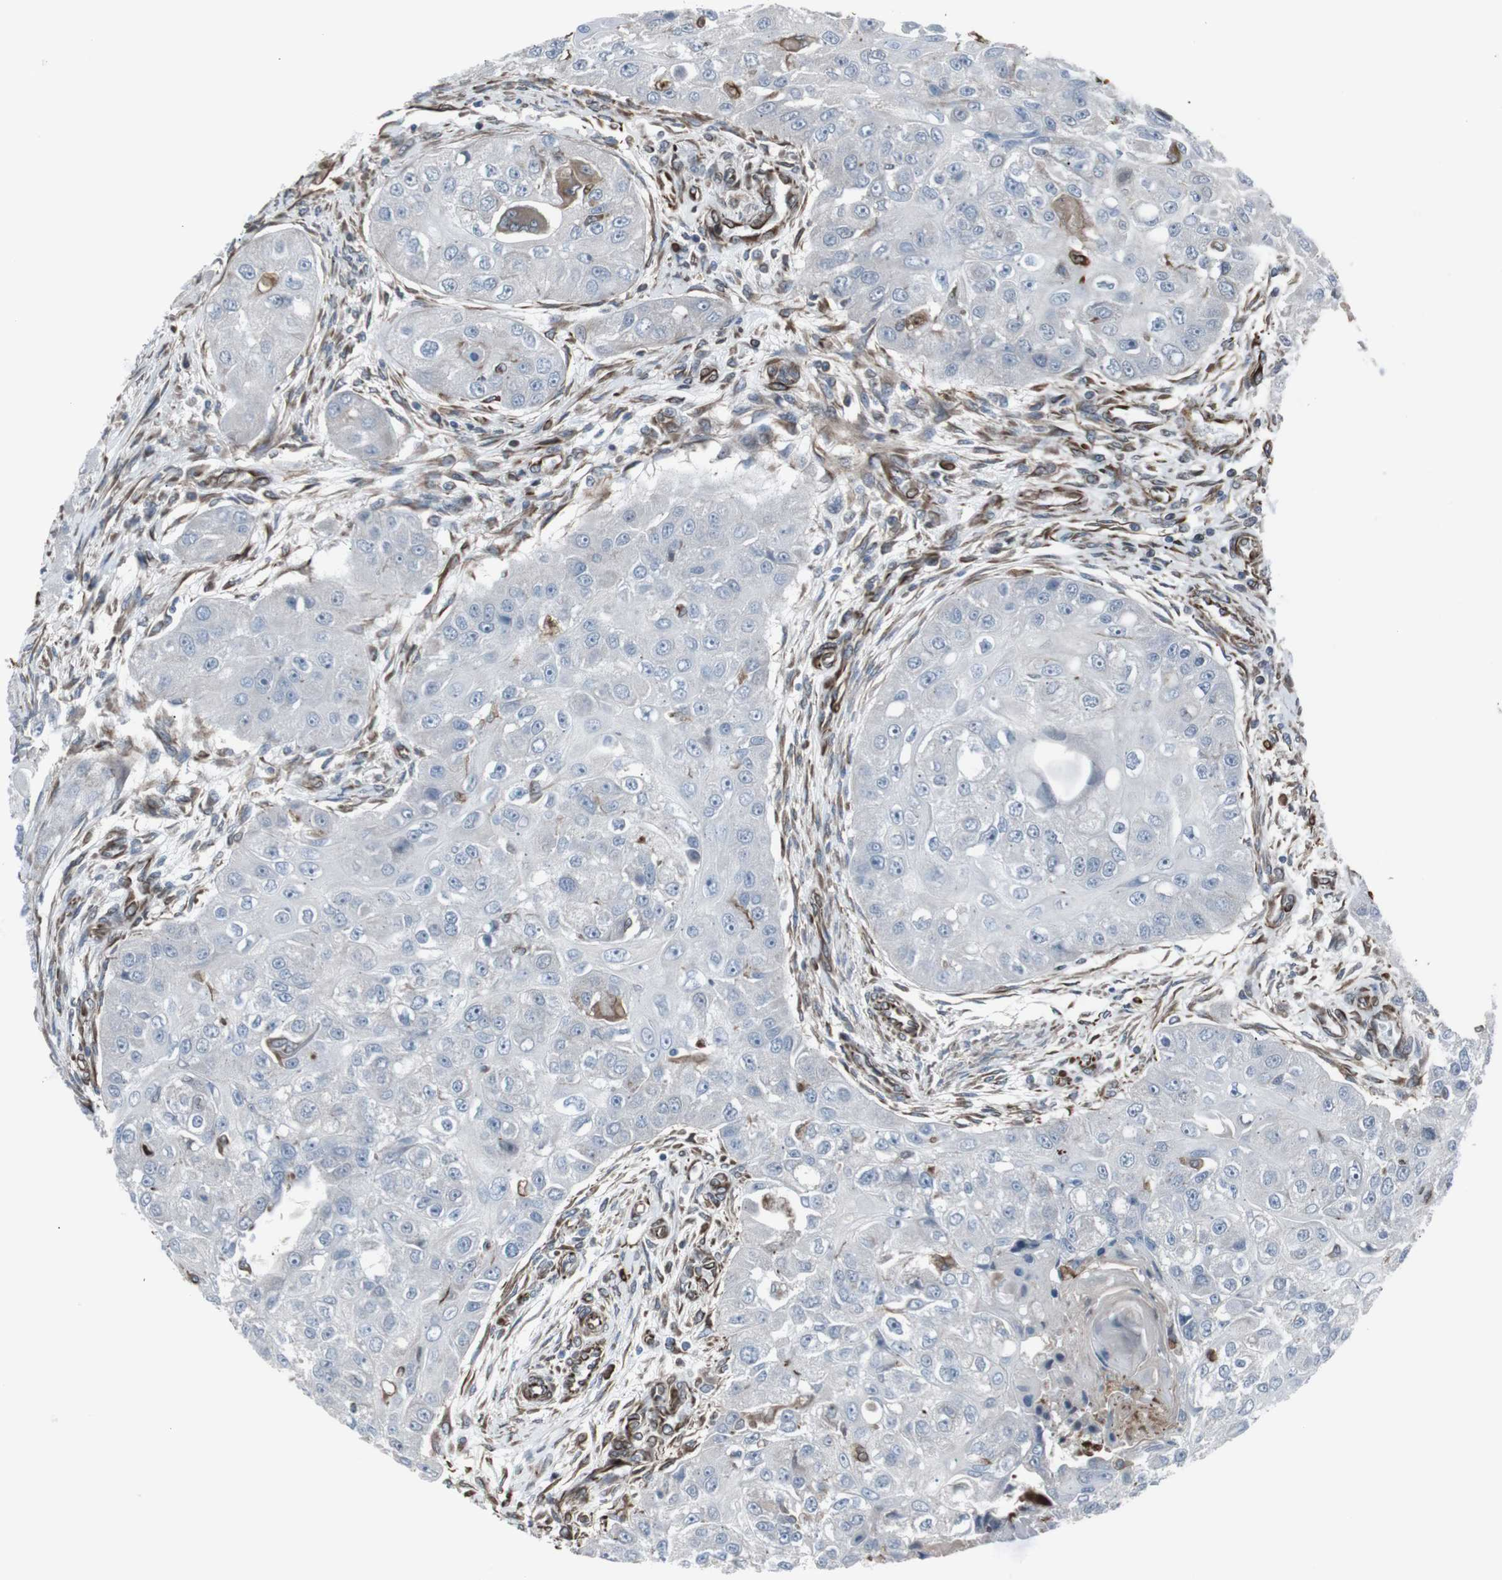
{"staining": {"intensity": "negative", "quantity": "none", "location": "none"}, "tissue": "head and neck cancer", "cell_type": "Tumor cells", "image_type": "cancer", "snomed": [{"axis": "morphology", "description": "Normal tissue, NOS"}, {"axis": "morphology", "description": "Squamous cell carcinoma, NOS"}, {"axis": "topography", "description": "Skeletal muscle"}, {"axis": "topography", "description": "Head-Neck"}], "caption": "A high-resolution photomicrograph shows IHC staining of head and neck cancer, which reveals no significant positivity in tumor cells.", "gene": "TMEM141", "patient": {"sex": "male", "age": 51}}